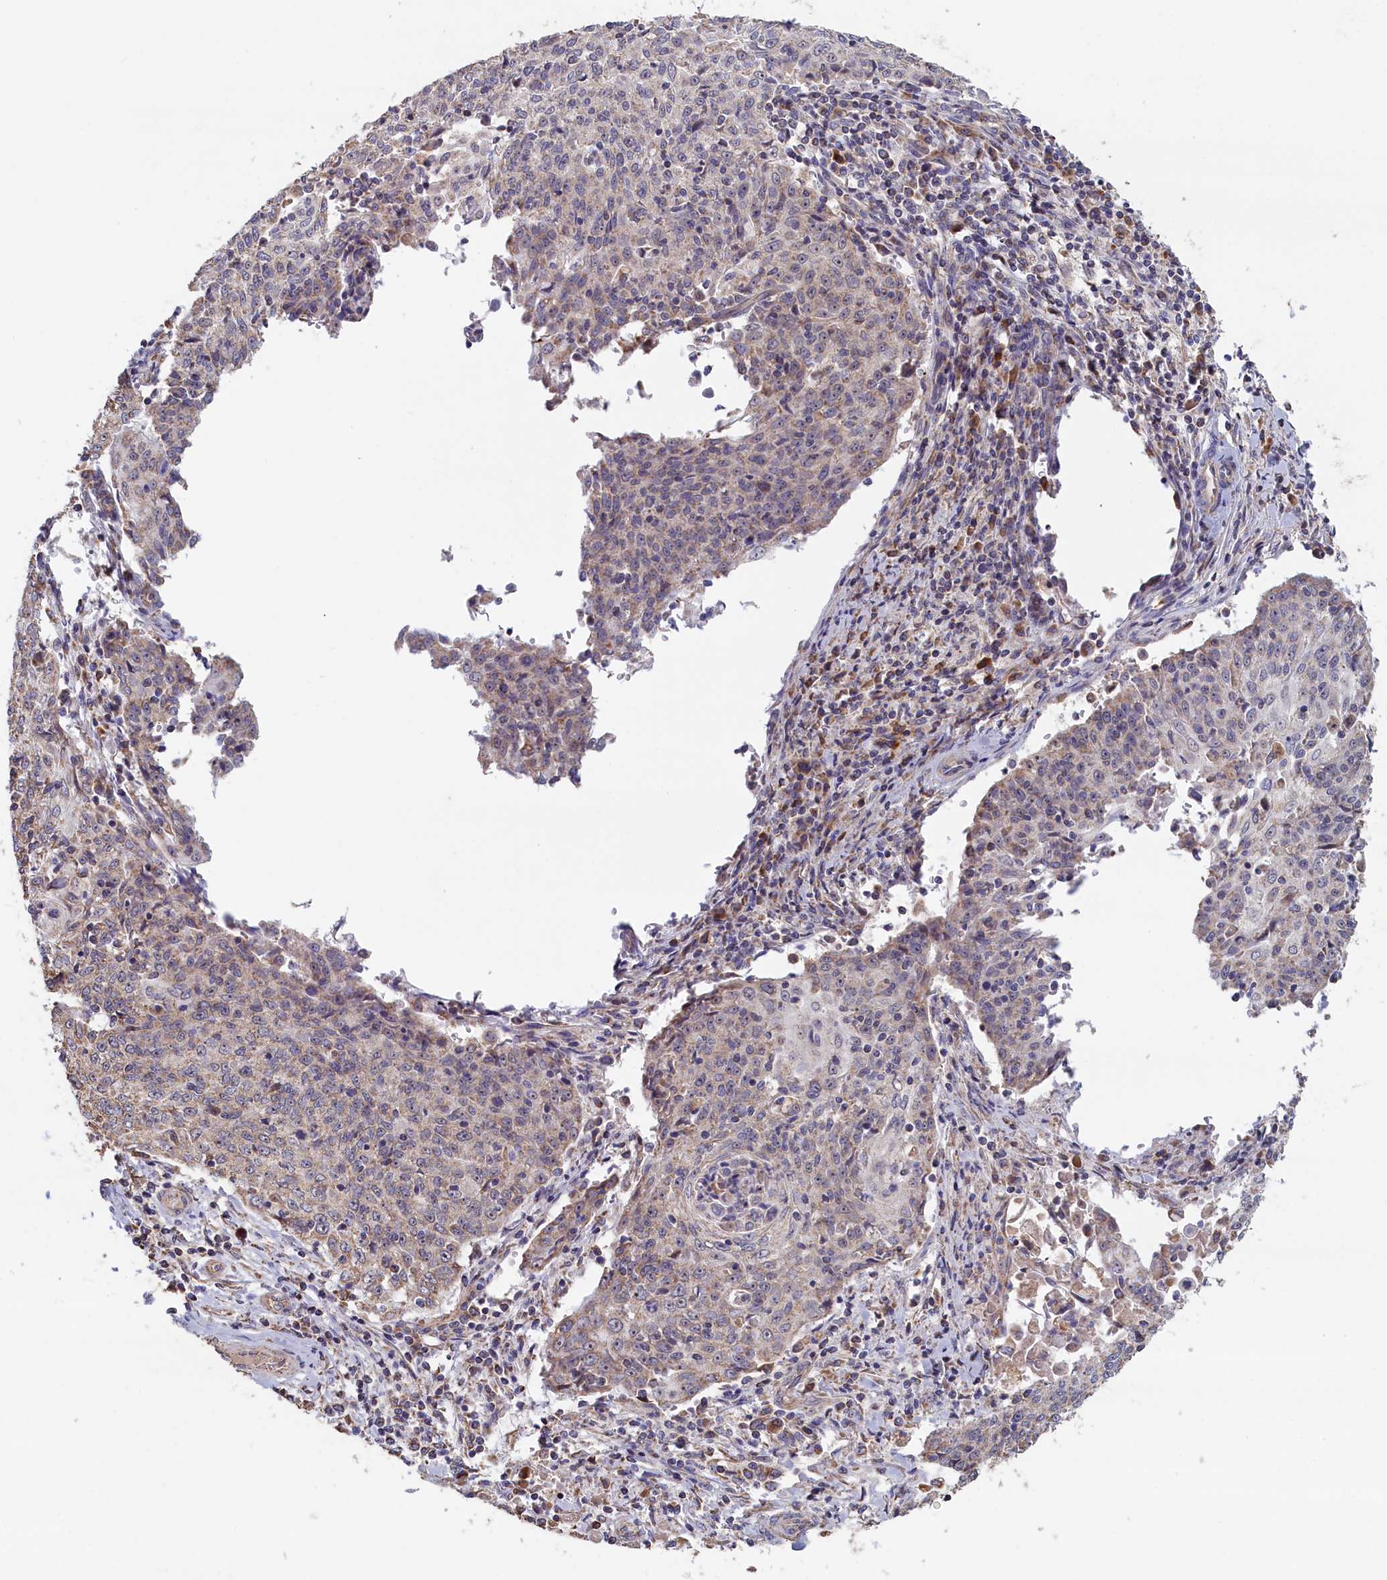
{"staining": {"intensity": "weak", "quantity": "<25%", "location": "cytoplasmic/membranous"}, "tissue": "cervical cancer", "cell_type": "Tumor cells", "image_type": "cancer", "snomed": [{"axis": "morphology", "description": "Squamous cell carcinoma, NOS"}, {"axis": "topography", "description": "Cervix"}], "caption": "Photomicrograph shows no significant protein positivity in tumor cells of squamous cell carcinoma (cervical).", "gene": "ZNF816", "patient": {"sex": "female", "age": 48}}